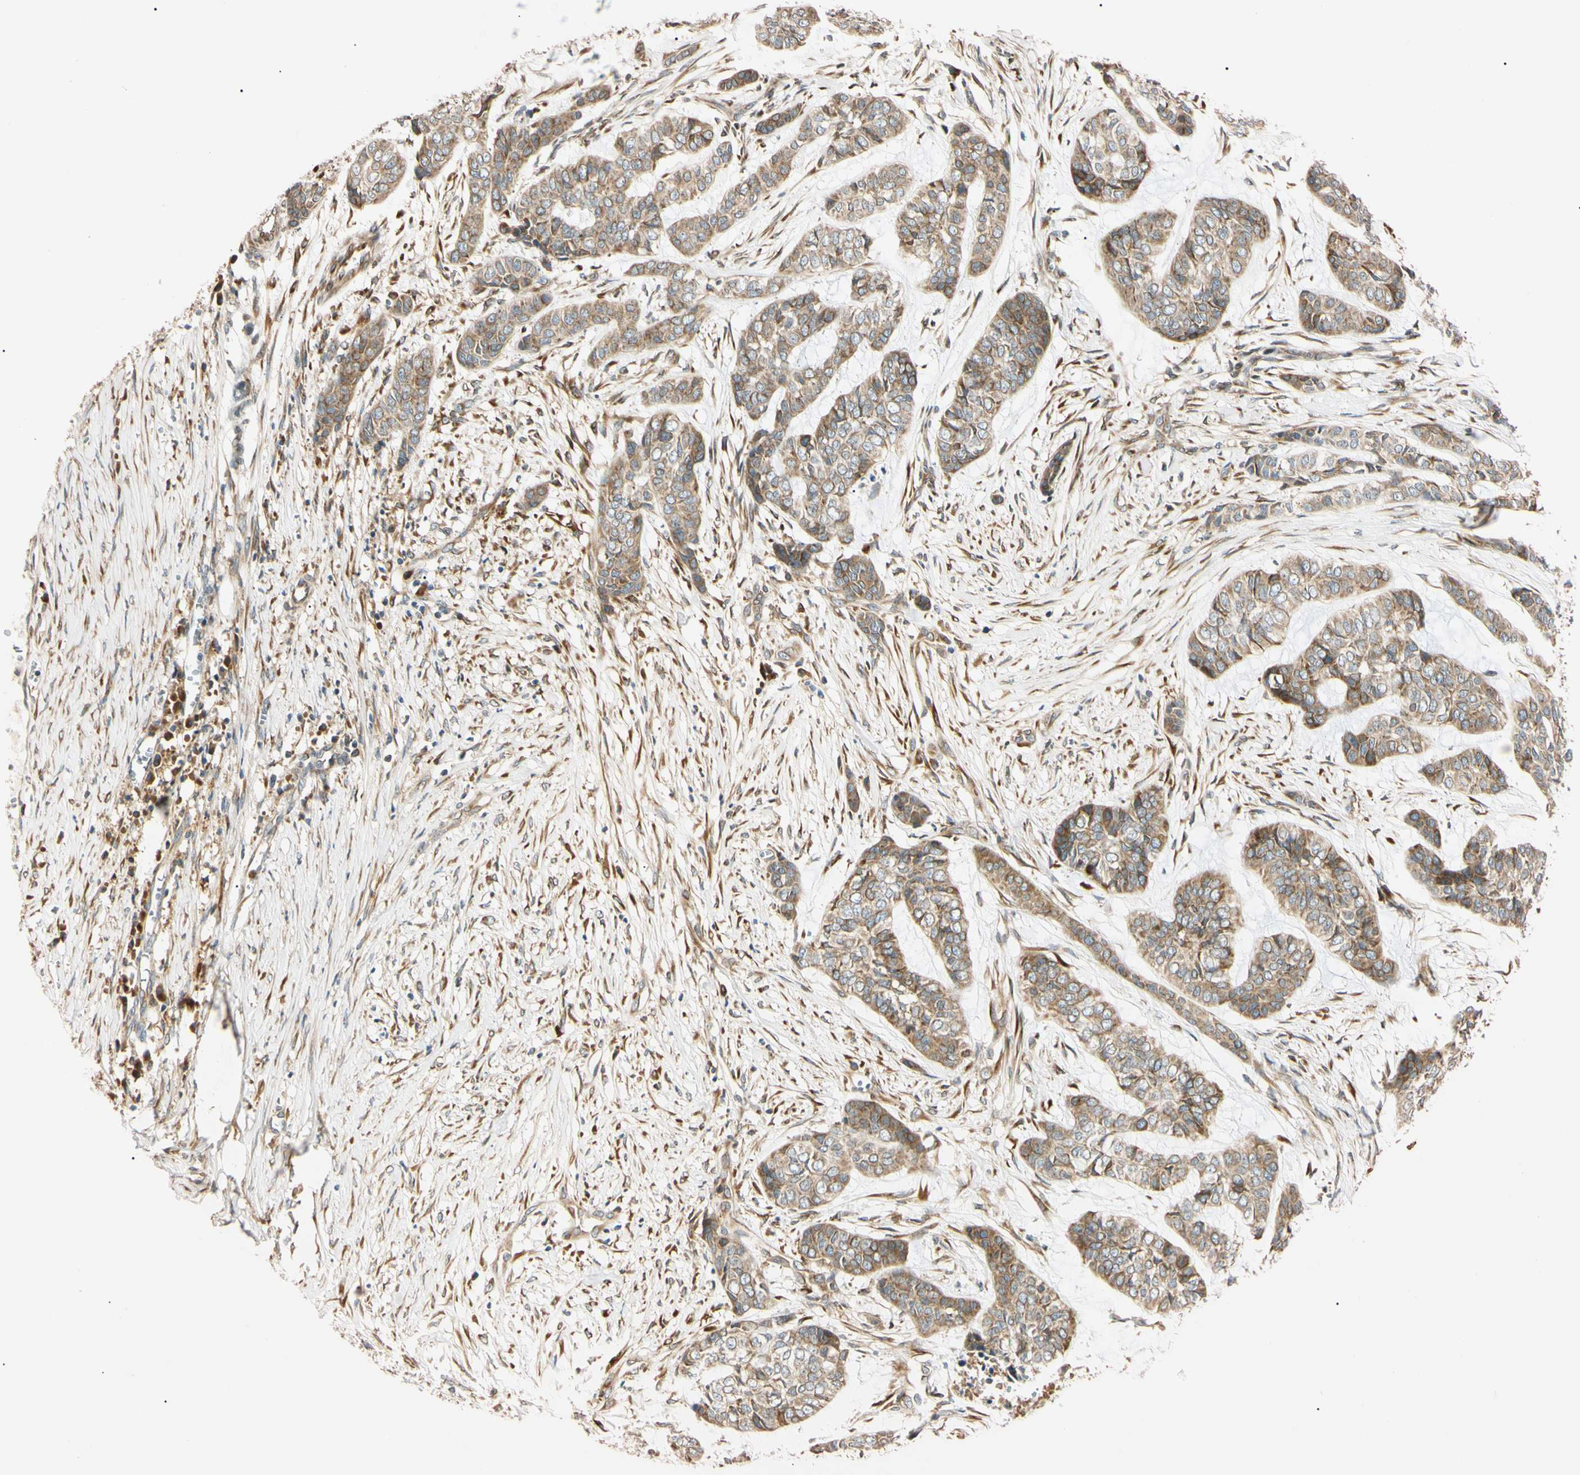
{"staining": {"intensity": "weak", "quantity": ">75%", "location": "cytoplasmic/membranous"}, "tissue": "skin cancer", "cell_type": "Tumor cells", "image_type": "cancer", "snomed": [{"axis": "morphology", "description": "Basal cell carcinoma"}, {"axis": "topography", "description": "Skin"}], "caption": "Basal cell carcinoma (skin) tissue shows weak cytoplasmic/membranous staining in about >75% of tumor cells, visualized by immunohistochemistry.", "gene": "IER3IP1", "patient": {"sex": "female", "age": 64}}